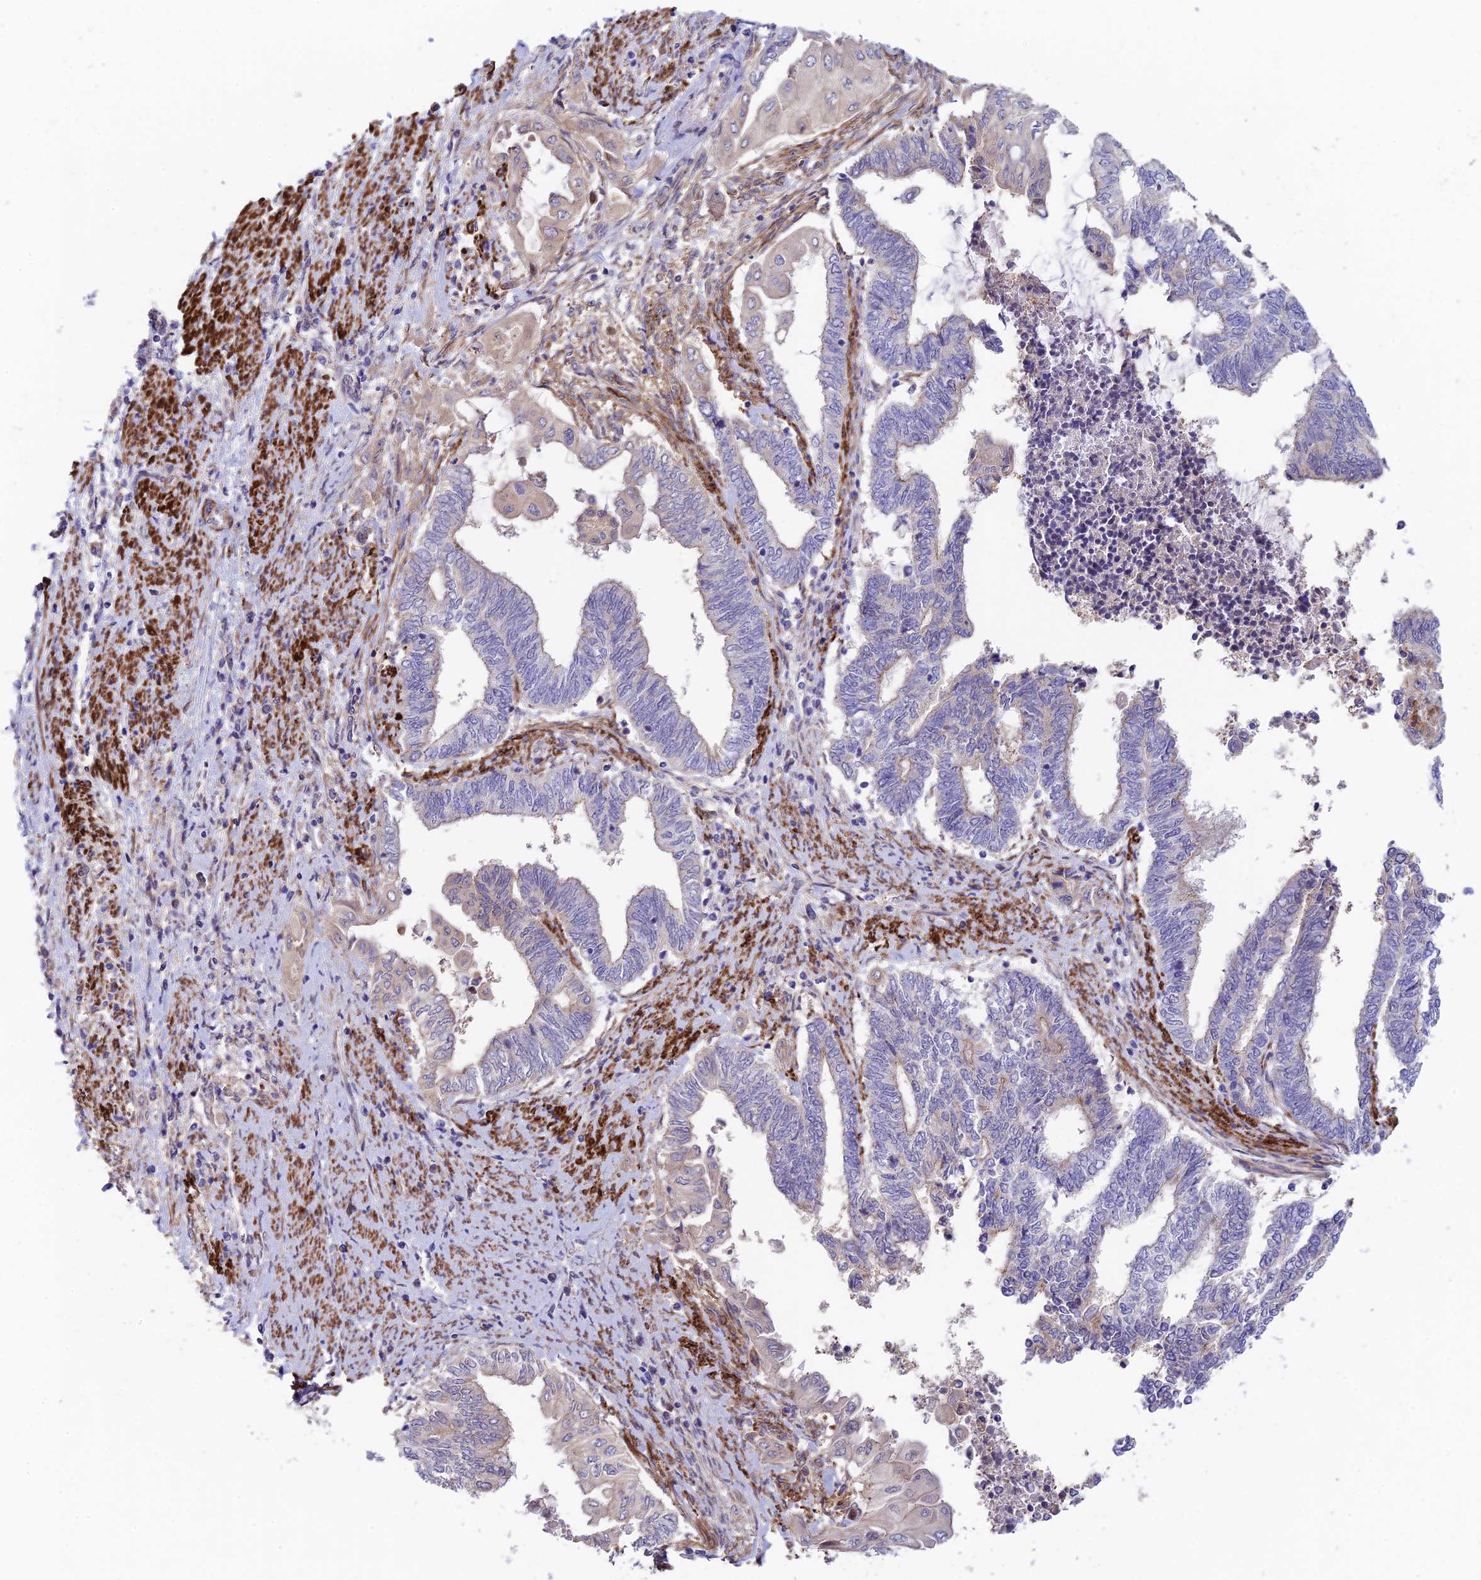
{"staining": {"intensity": "negative", "quantity": "none", "location": "none"}, "tissue": "endometrial cancer", "cell_type": "Tumor cells", "image_type": "cancer", "snomed": [{"axis": "morphology", "description": "Adenocarcinoma, NOS"}, {"axis": "topography", "description": "Uterus"}, {"axis": "topography", "description": "Endometrium"}], "caption": "Immunohistochemistry photomicrograph of endometrial adenocarcinoma stained for a protein (brown), which reveals no positivity in tumor cells.", "gene": "ANKRD50", "patient": {"sex": "female", "age": 70}}